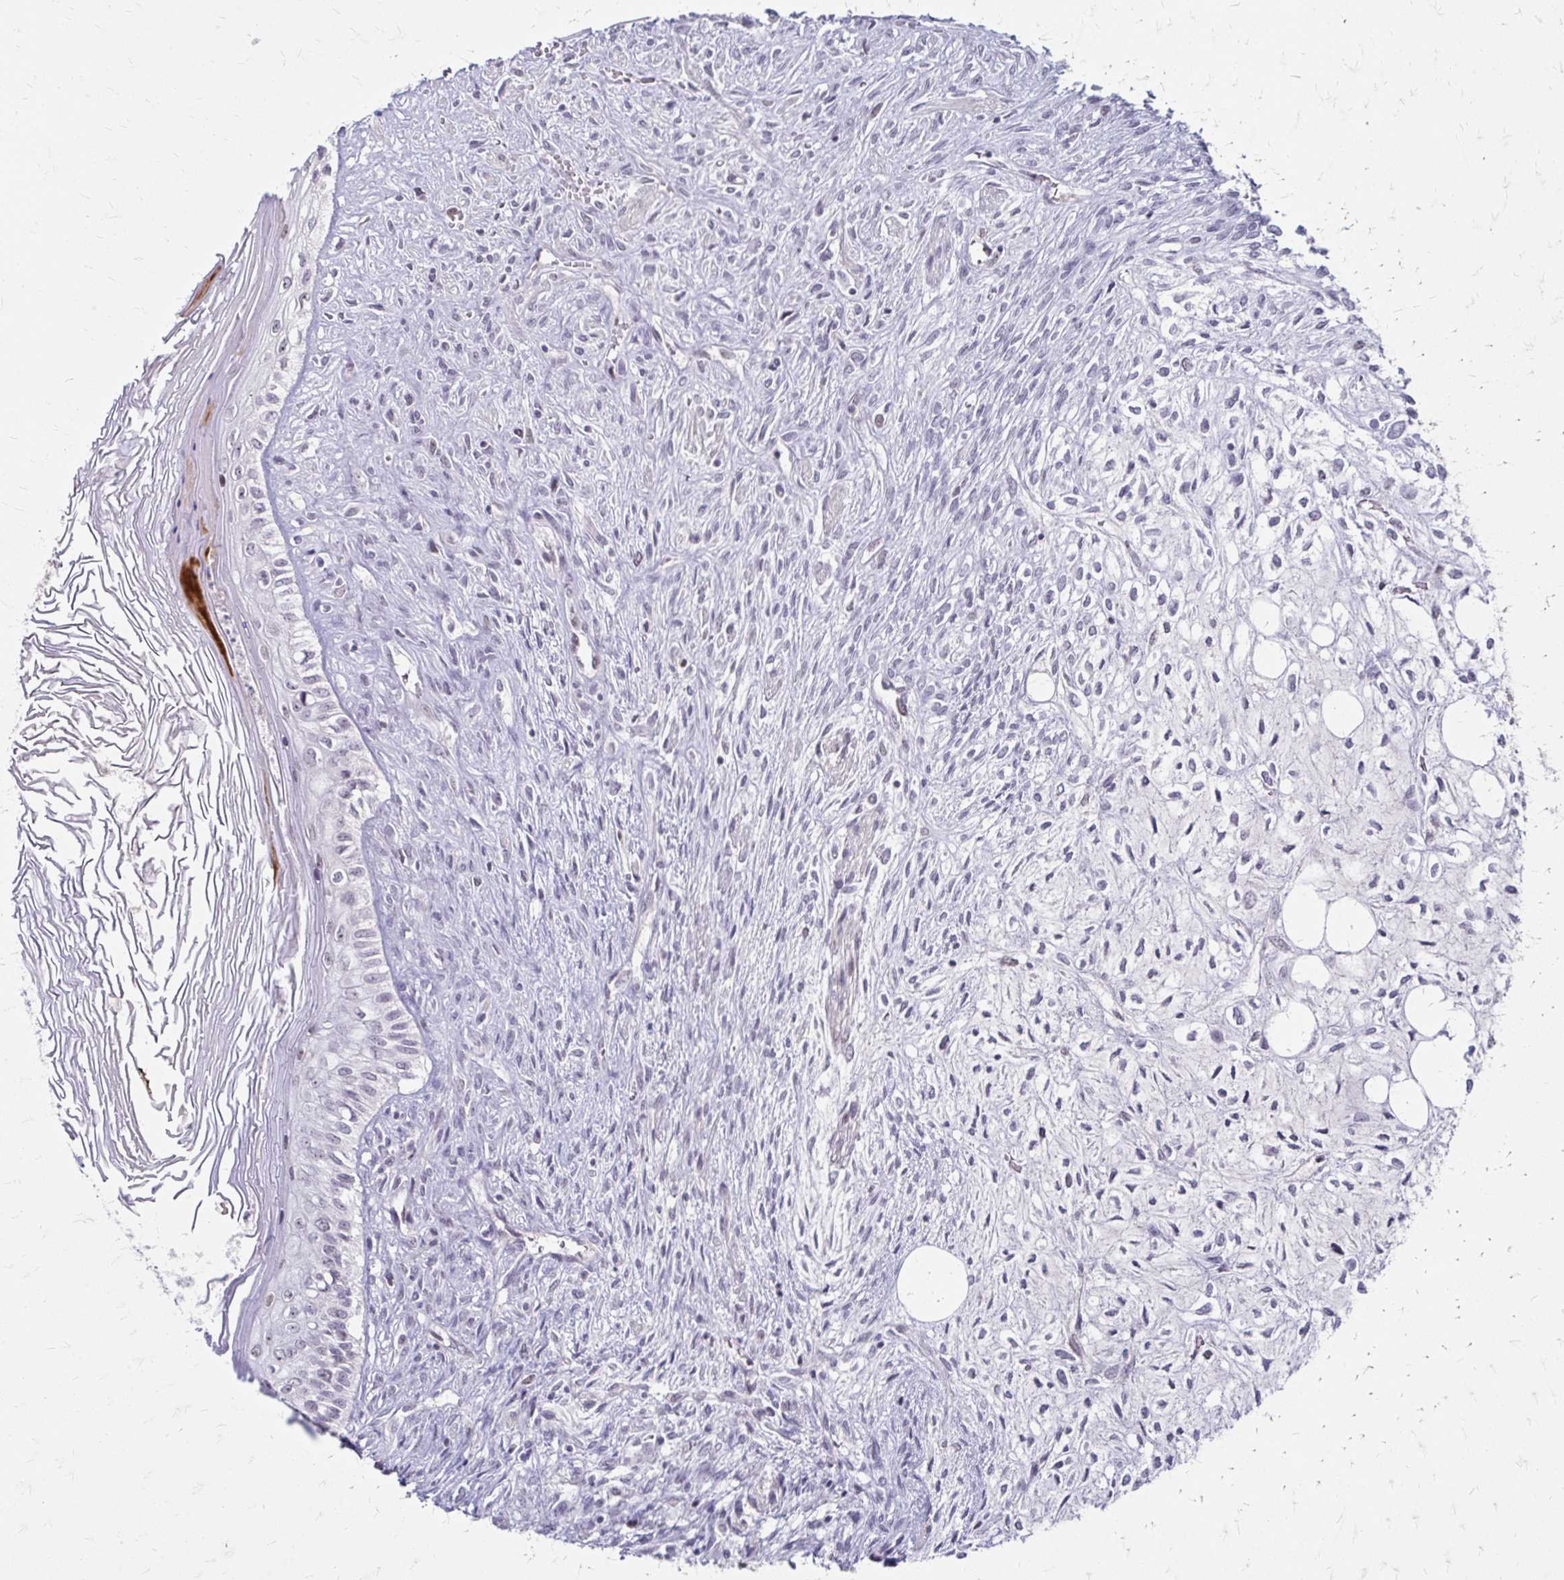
{"staining": {"intensity": "weak", "quantity": "<25%", "location": "nuclear"}, "tissue": "testis cancer", "cell_type": "Tumor cells", "image_type": "cancer", "snomed": [{"axis": "morphology", "description": "Carcinoma, Embryonal, NOS"}, {"axis": "topography", "description": "Testis"}], "caption": "There is no significant staining in tumor cells of testis cancer.", "gene": "EED", "patient": {"sex": "male", "age": 37}}